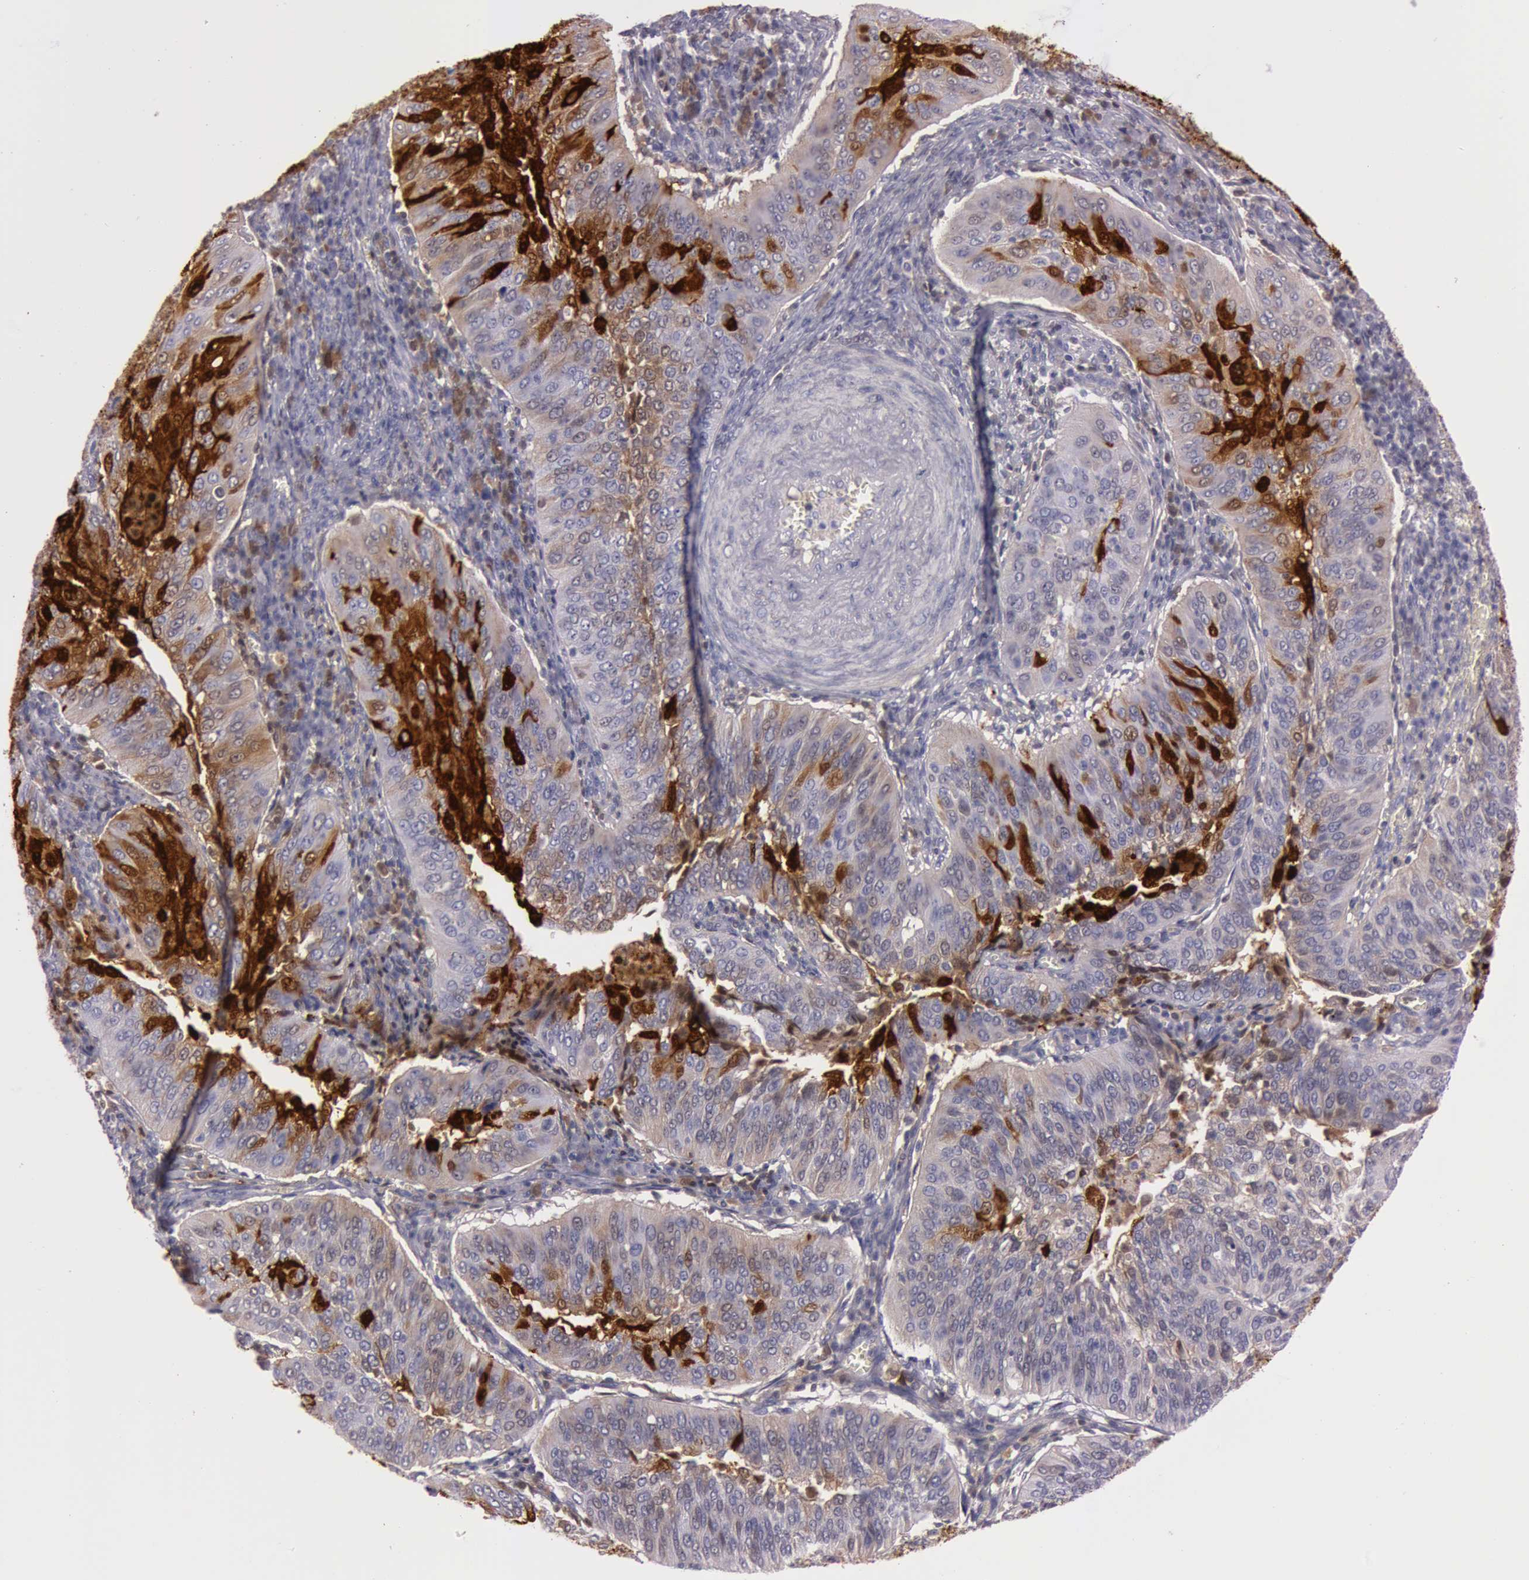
{"staining": {"intensity": "strong", "quantity": "<25%", "location": "cytoplasmic/membranous"}, "tissue": "cervical cancer", "cell_type": "Tumor cells", "image_type": "cancer", "snomed": [{"axis": "morphology", "description": "Squamous cell carcinoma, NOS"}, {"axis": "topography", "description": "Cervix"}], "caption": "This is an image of IHC staining of squamous cell carcinoma (cervical), which shows strong expression in the cytoplasmic/membranous of tumor cells.", "gene": "S100A7", "patient": {"sex": "female", "age": 39}}